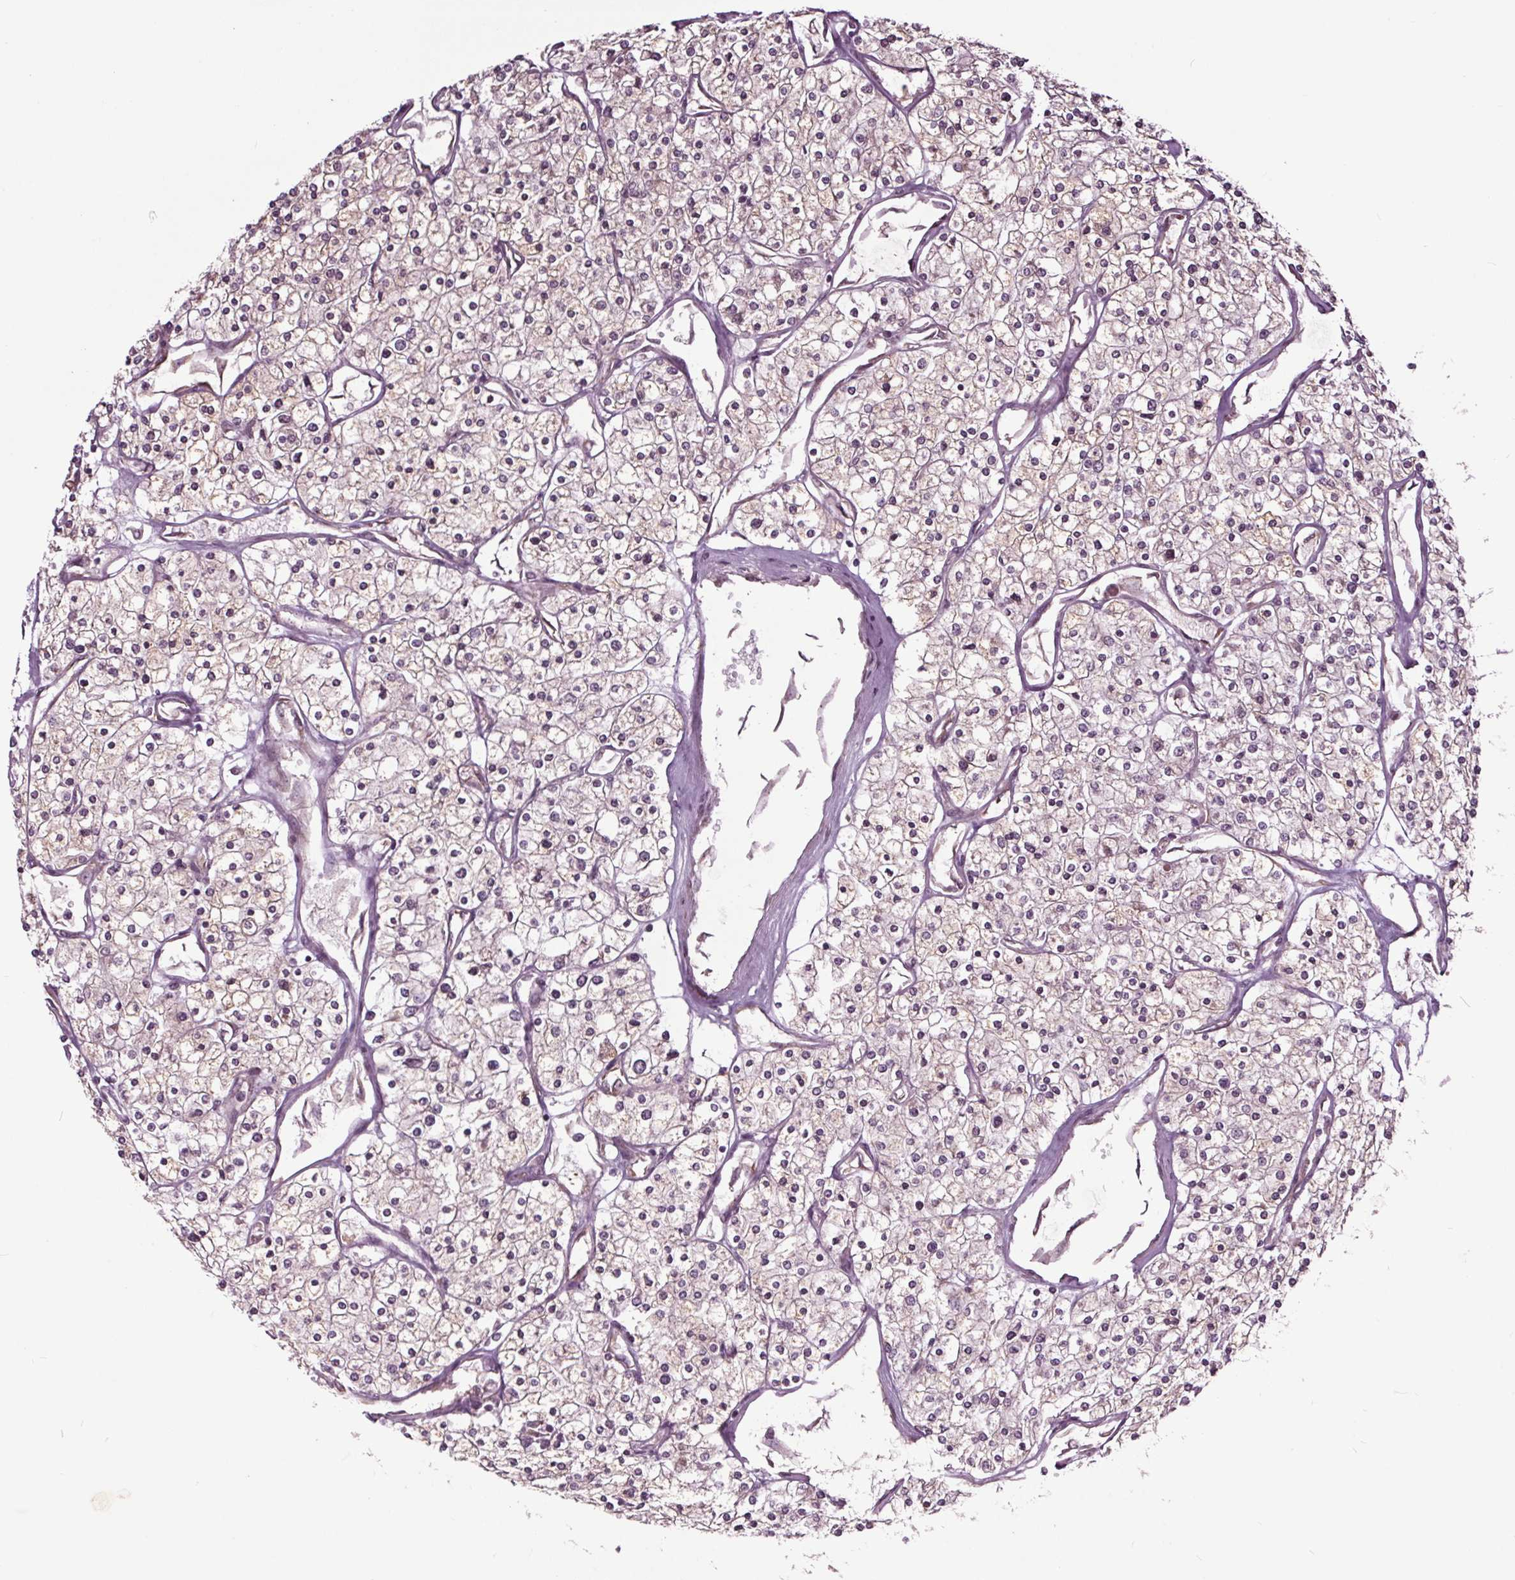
{"staining": {"intensity": "weak", "quantity": "<25%", "location": "cytoplasmic/membranous"}, "tissue": "renal cancer", "cell_type": "Tumor cells", "image_type": "cancer", "snomed": [{"axis": "morphology", "description": "Adenocarcinoma, NOS"}, {"axis": "topography", "description": "Kidney"}], "caption": "Immunohistochemical staining of renal cancer (adenocarcinoma) exhibits no significant positivity in tumor cells.", "gene": "HAUS5", "patient": {"sex": "male", "age": 80}}